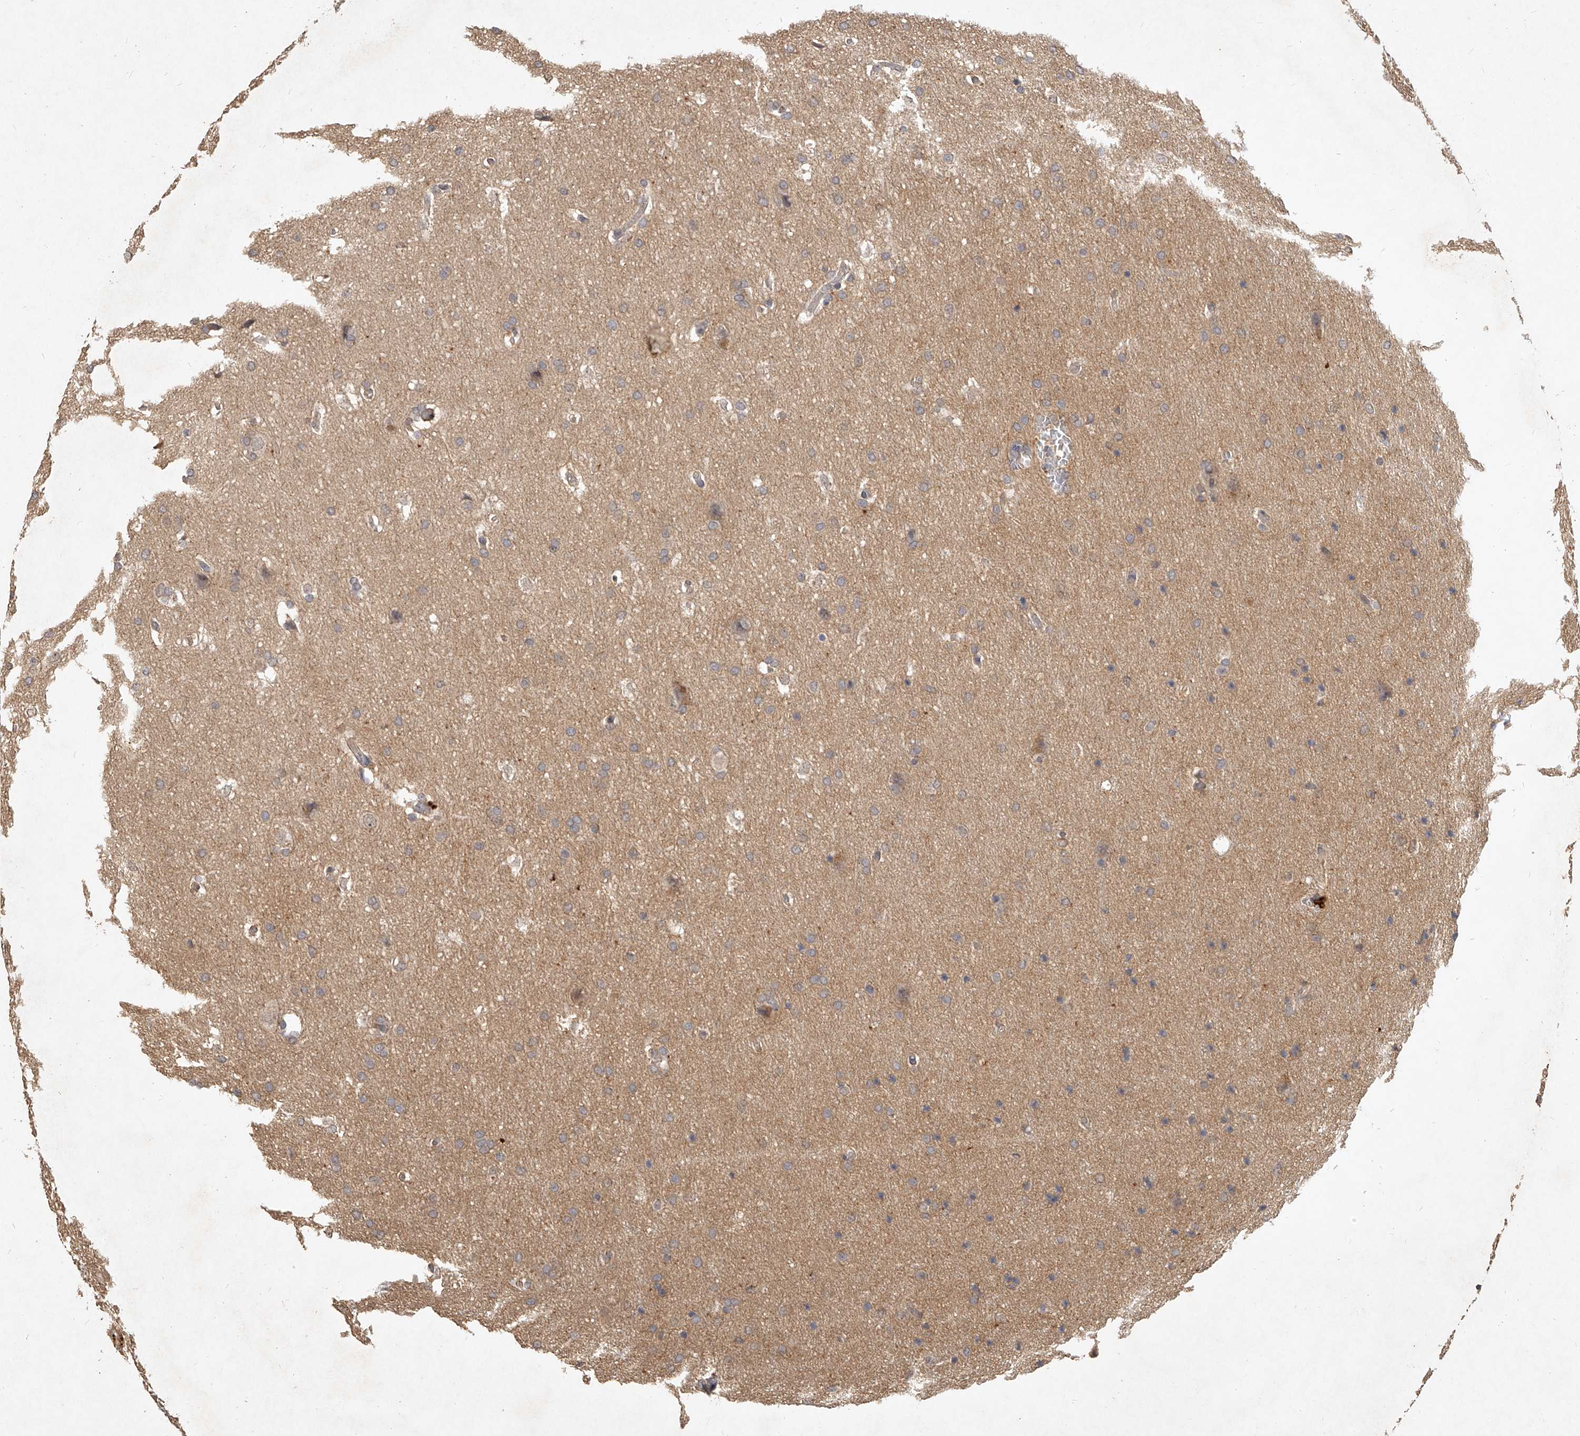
{"staining": {"intensity": "weak", "quantity": "25%-75%", "location": "cytoplasmic/membranous"}, "tissue": "glioma", "cell_type": "Tumor cells", "image_type": "cancer", "snomed": [{"axis": "morphology", "description": "Glioma, malignant, Low grade"}, {"axis": "topography", "description": "Brain"}], "caption": "The image exhibits a brown stain indicating the presence of a protein in the cytoplasmic/membranous of tumor cells in glioma.", "gene": "SLC37A1", "patient": {"sex": "female", "age": 37}}